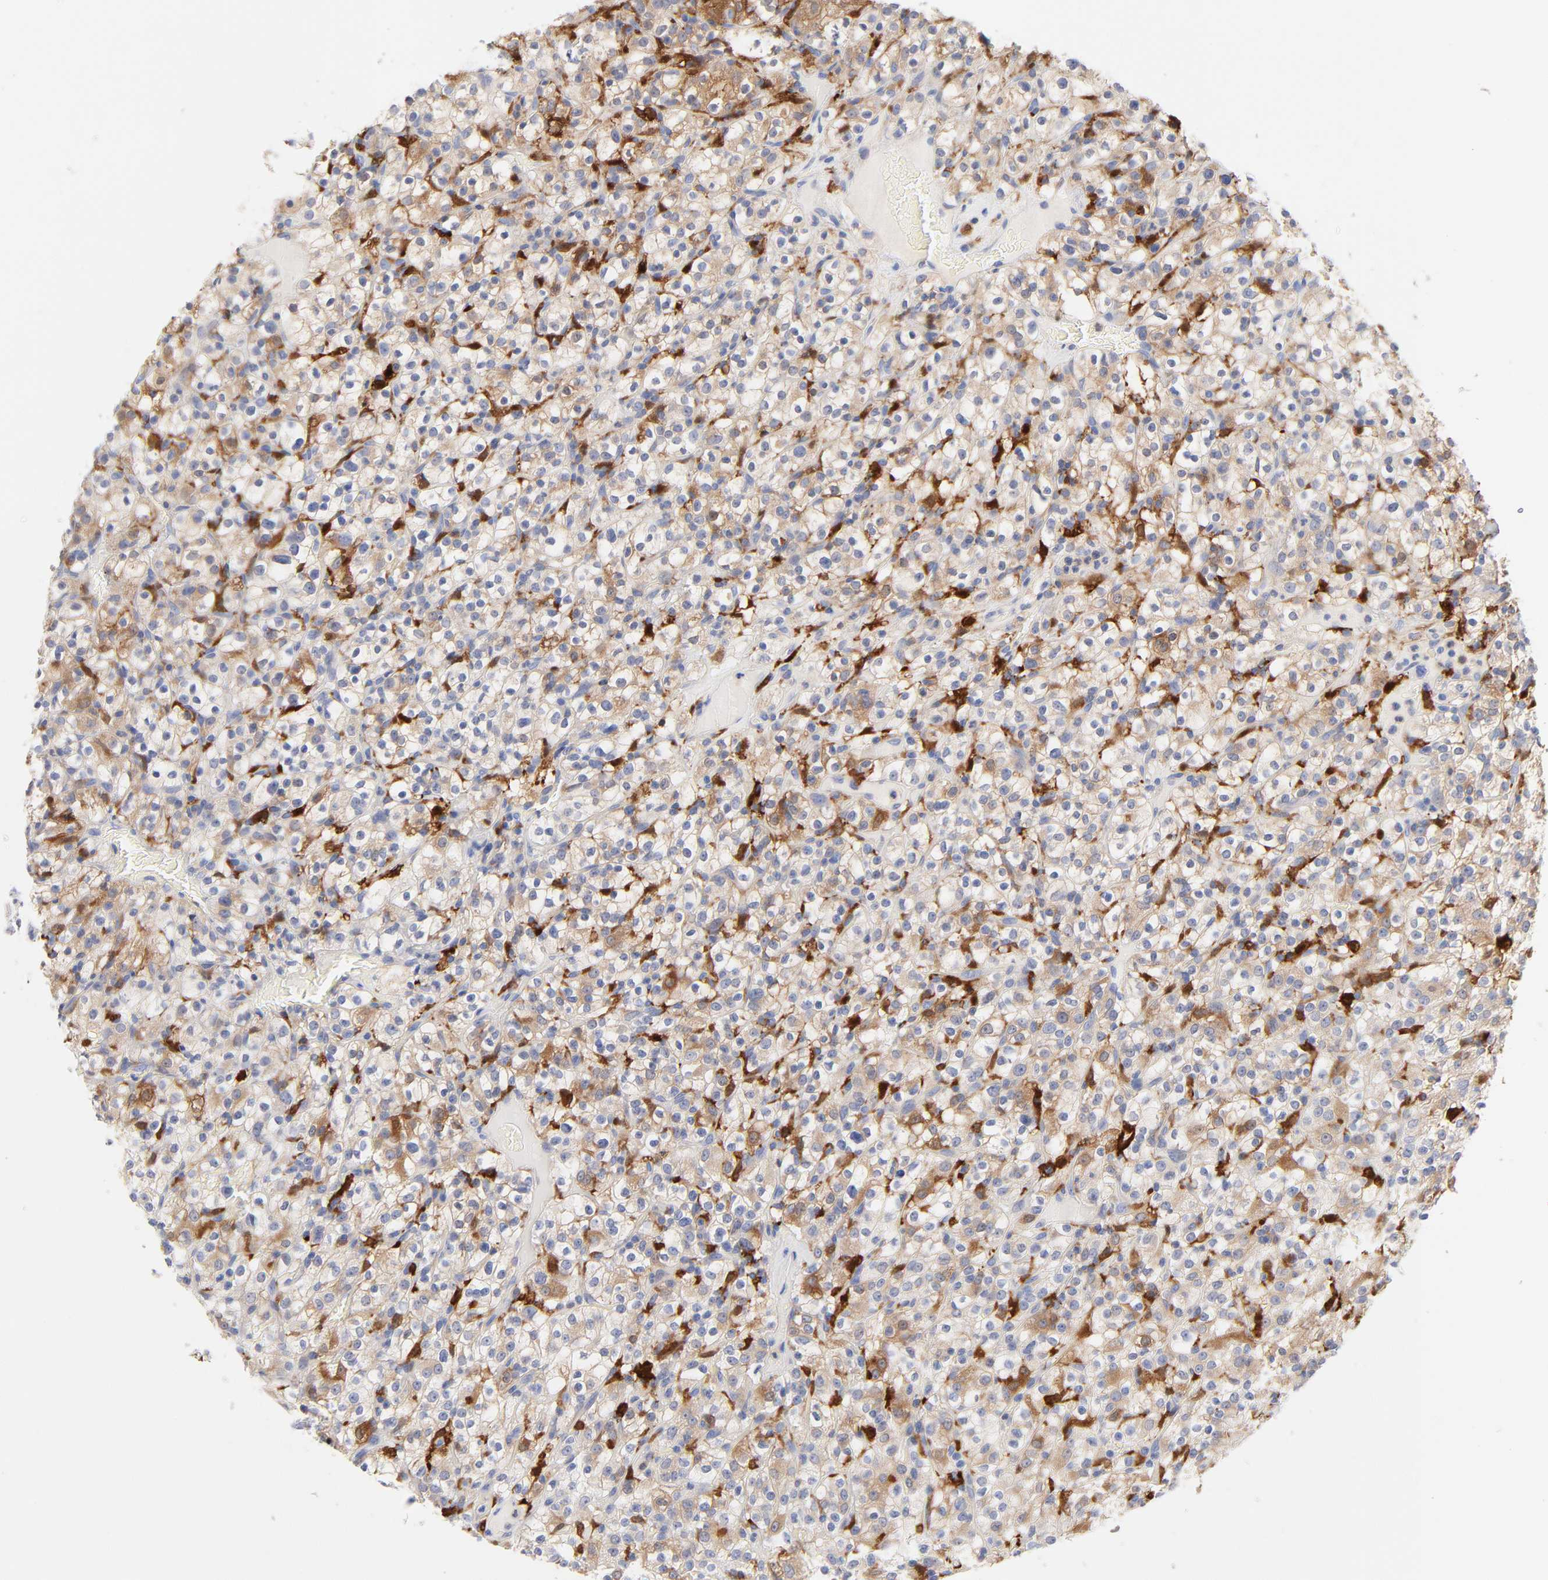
{"staining": {"intensity": "negative", "quantity": "none", "location": "none"}, "tissue": "renal cancer", "cell_type": "Tumor cells", "image_type": "cancer", "snomed": [{"axis": "morphology", "description": "Normal tissue, NOS"}, {"axis": "morphology", "description": "Adenocarcinoma, NOS"}, {"axis": "topography", "description": "Kidney"}], "caption": "Adenocarcinoma (renal) stained for a protein using immunohistochemistry displays no expression tumor cells.", "gene": "IFIT2", "patient": {"sex": "female", "age": 72}}